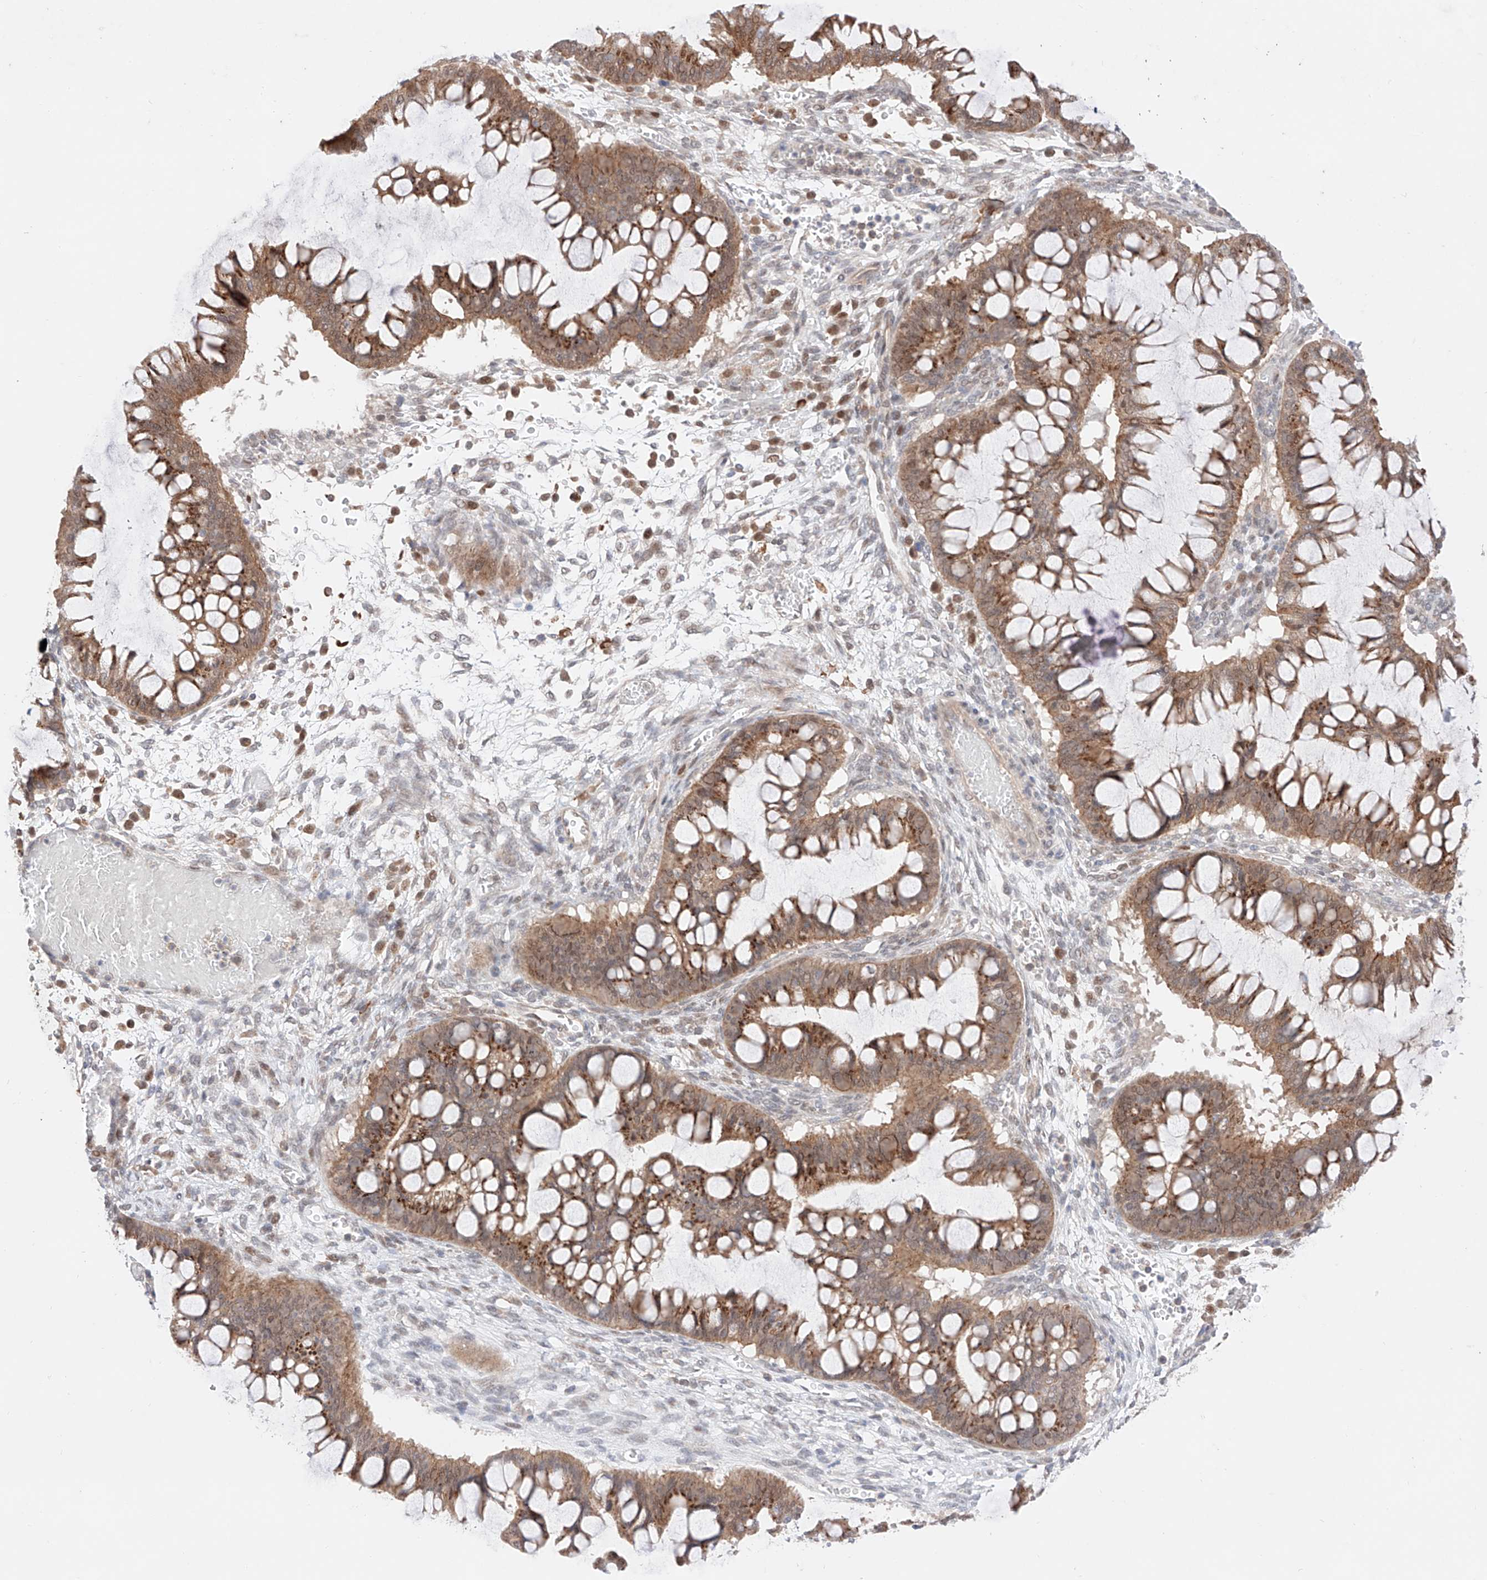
{"staining": {"intensity": "moderate", "quantity": ">75%", "location": "cytoplasmic/membranous"}, "tissue": "ovarian cancer", "cell_type": "Tumor cells", "image_type": "cancer", "snomed": [{"axis": "morphology", "description": "Cystadenocarcinoma, mucinous, NOS"}, {"axis": "topography", "description": "Ovary"}], "caption": "Ovarian cancer (mucinous cystadenocarcinoma) tissue shows moderate cytoplasmic/membranous expression in about >75% of tumor cells, visualized by immunohistochemistry. The staining was performed using DAB (3,3'-diaminobenzidine) to visualize the protein expression in brown, while the nuclei were stained in blue with hematoxylin (Magnification: 20x).", "gene": "GCNT1", "patient": {"sex": "female", "age": 73}}